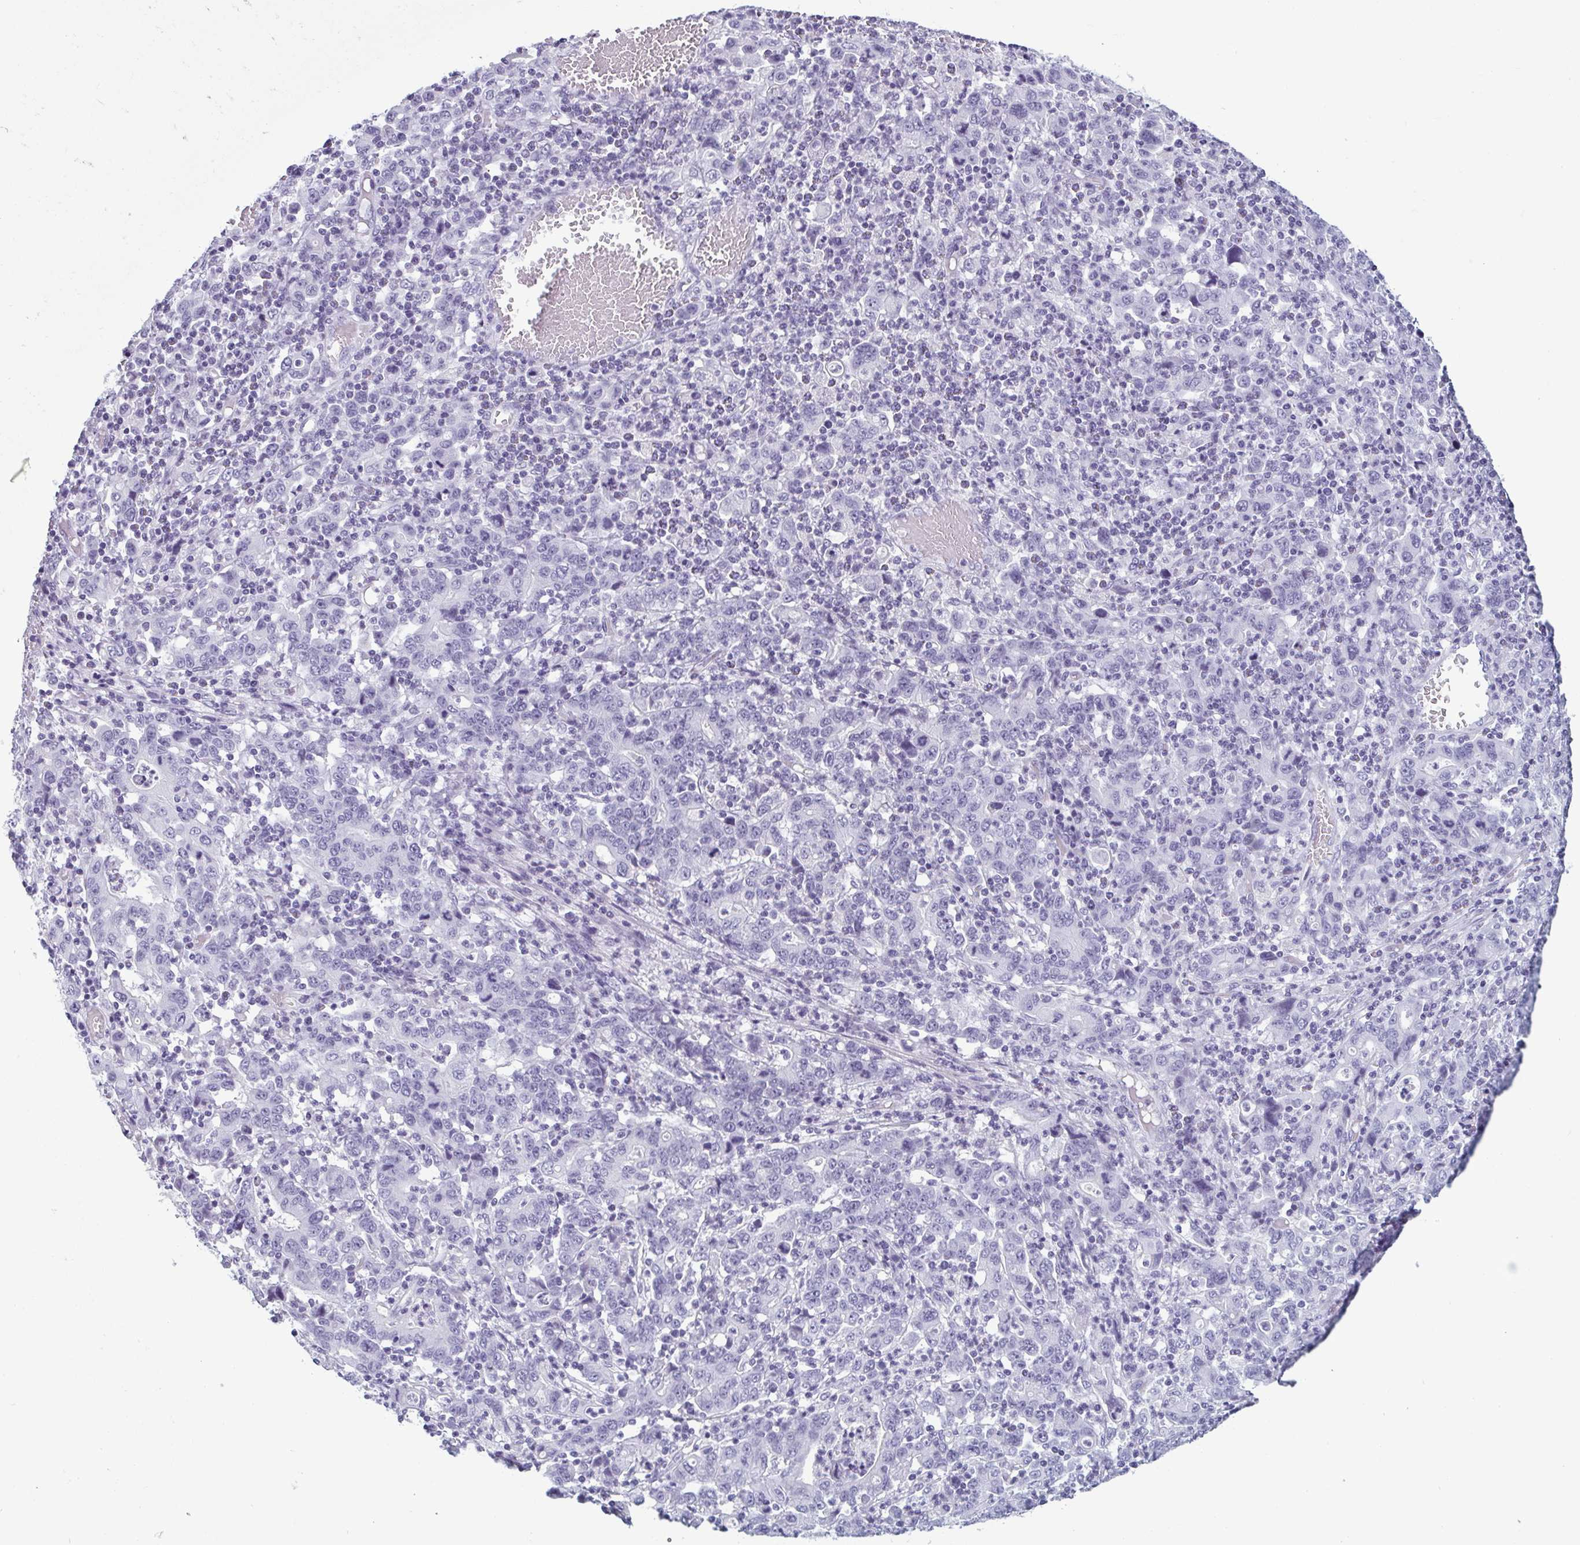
{"staining": {"intensity": "negative", "quantity": "none", "location": "none"}, "tissue": "stomach cancer", "cell_type": "Tumor cells", "image_type": "cancer", "snomed": [{"axis": "morphology", "description": "Adenocarcinoma, NOS"}, {"axis": "topography", "description": "Stomach, upper"}], "caption": "DAB immunohistochemical staining of human stomach cancer shows no significant expression in tumor cells.", "gene": "KRT78", "patient": {"sex": "male", "age": 69}}